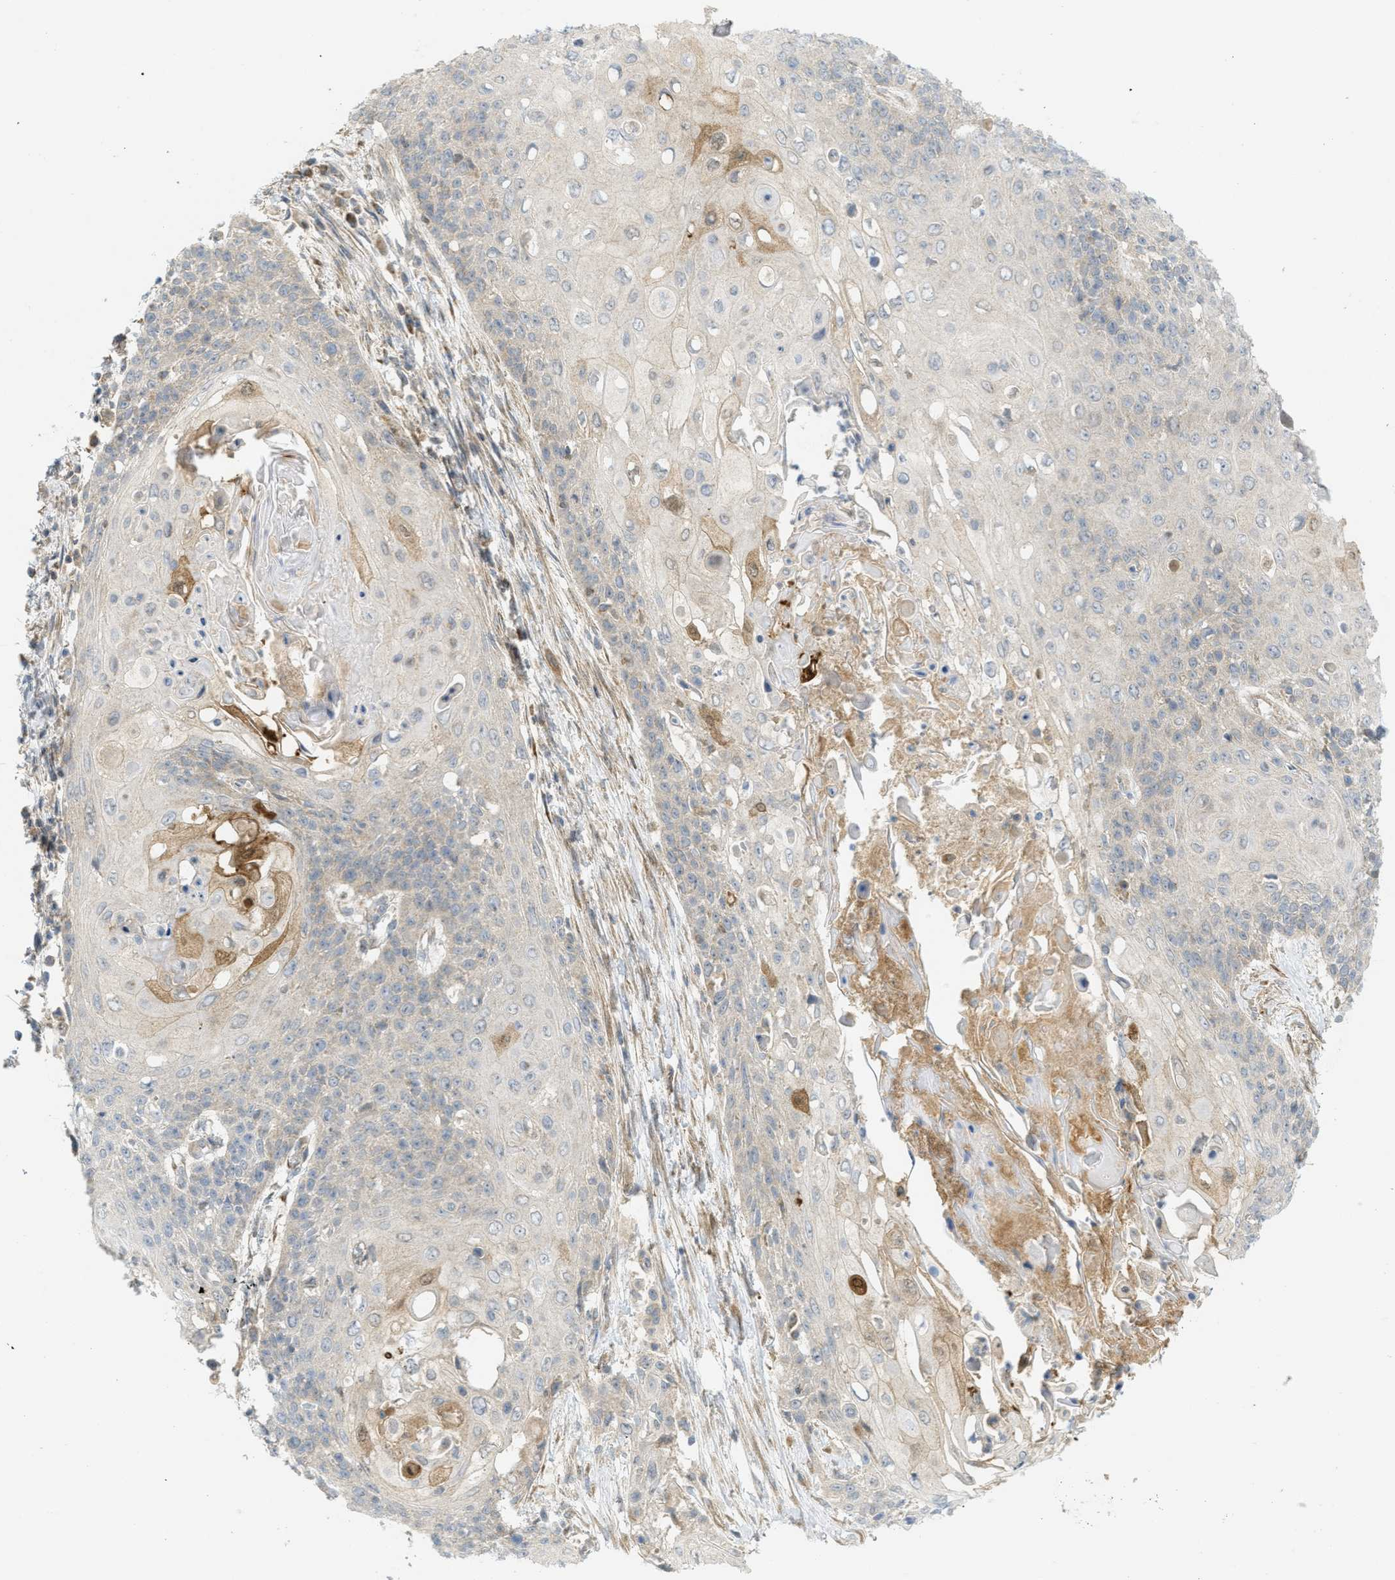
{"staining": {"intensity": "weak", "quantity": "<25%", "location": "cytoplasmic/membranous"}, "tissue": "cervical cancer", "cell_type": "Tumor cells", "image_type": "cancer", "snomed": [{"axis": "morphology", "description": "Squamous cell carcinoma, NOS"}, {"axis": "topography", "description": "Cervix"}], "caption": "Tumor cells show no significant protein expression in squamous cell carcinoma (cervical).", "gene": "PROC", "patient": {"sex": "female", "age": 39}}